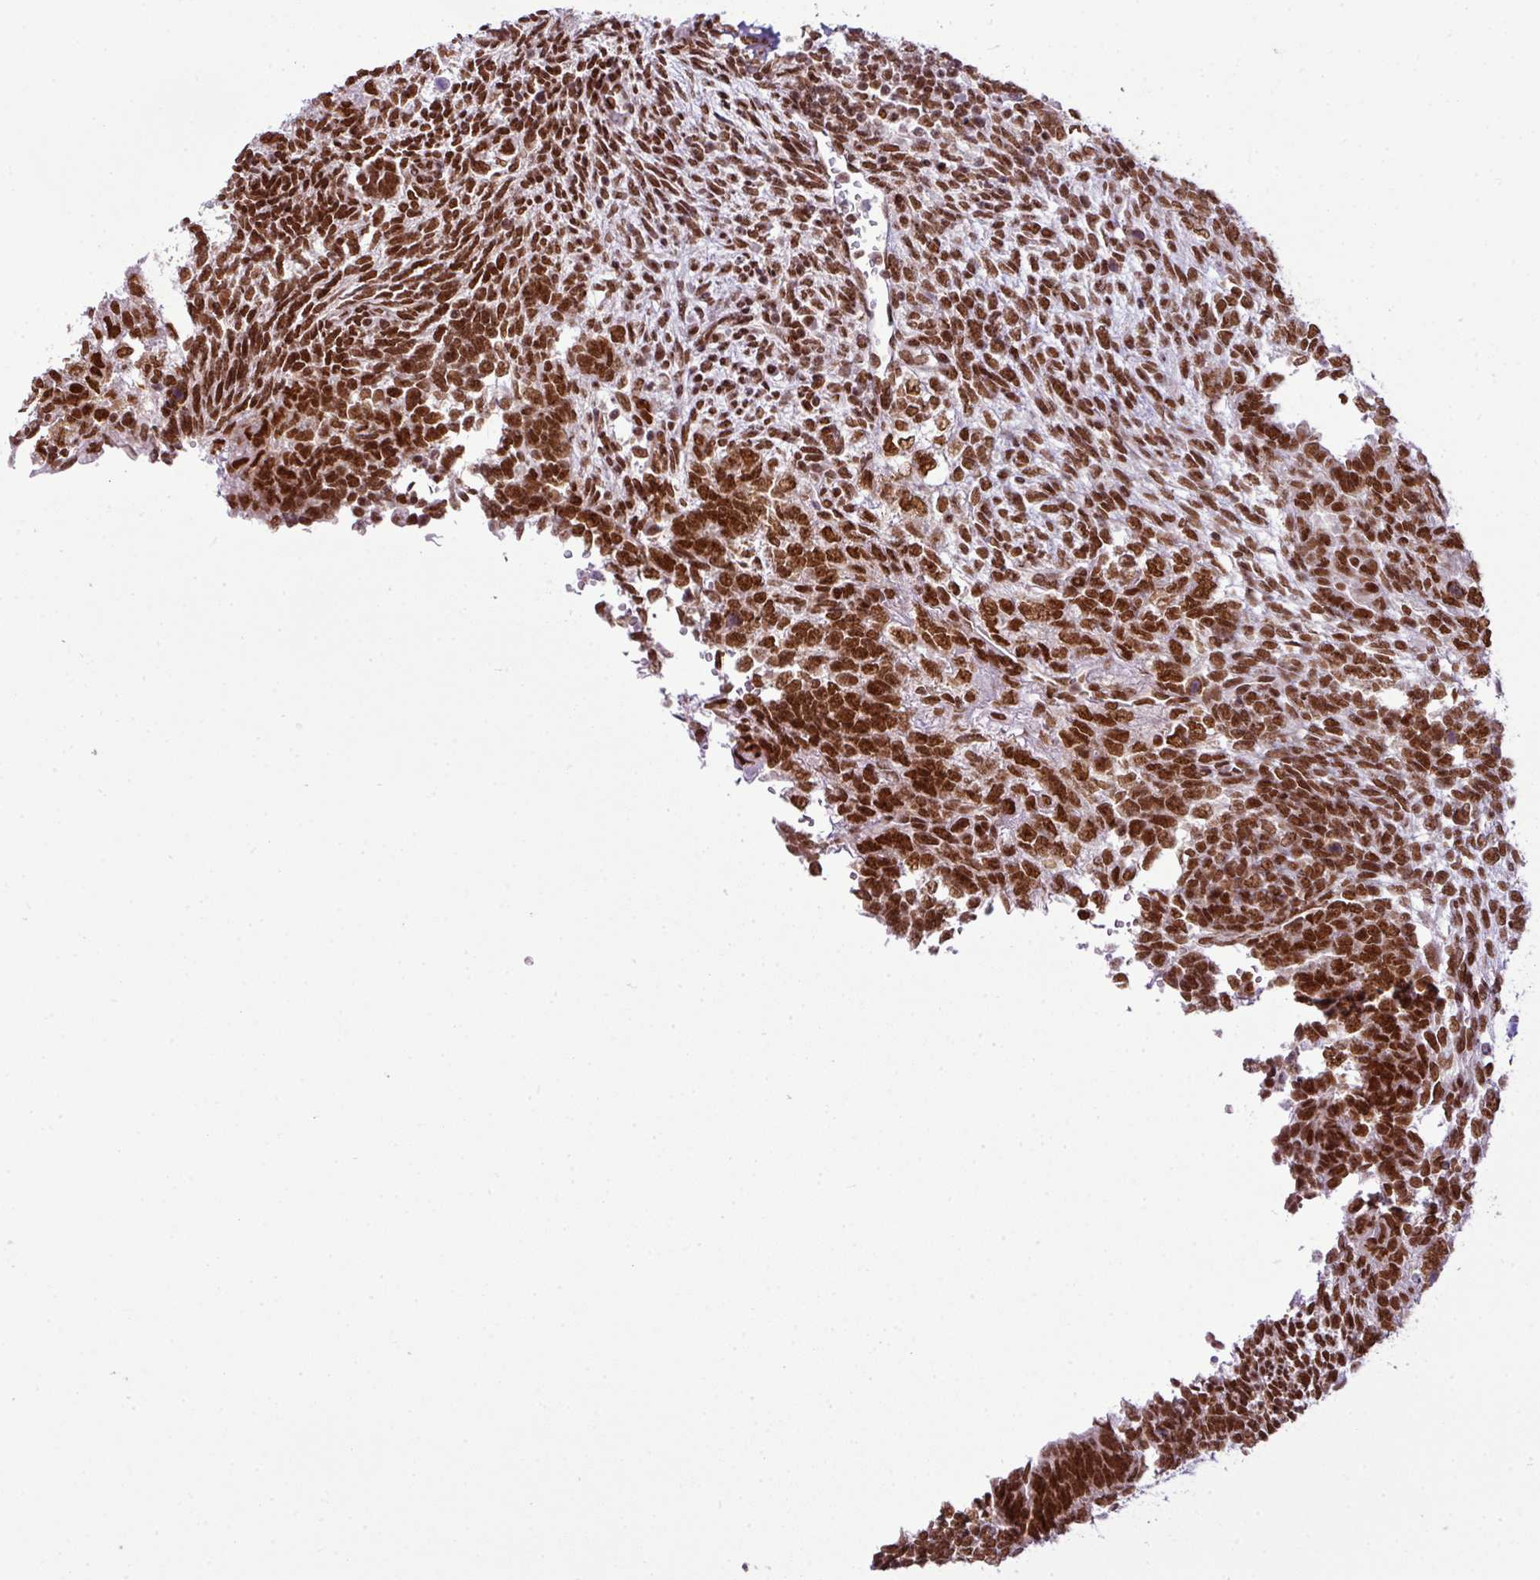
{"staining": {"intensity": "strong", "quantity": ">75%", "location": "nuclear"}, "tissue": "testis cancer", "cell_type": "Tumor cells", "image_type": "cancer", "snomed": [{"axis": "morphology", "description": "Carcinoma, Embryonal, NOS"}, {"axis": "topography", "description": "Testis"}], "caption": "This image shows immunohistochemistry (IHC) staining of human testis cancer, with high strong nuclear expression in about >75% of tumor cells.", "gene": "ARL6IP4", "patient": {"sex": "male", "age": 23}}